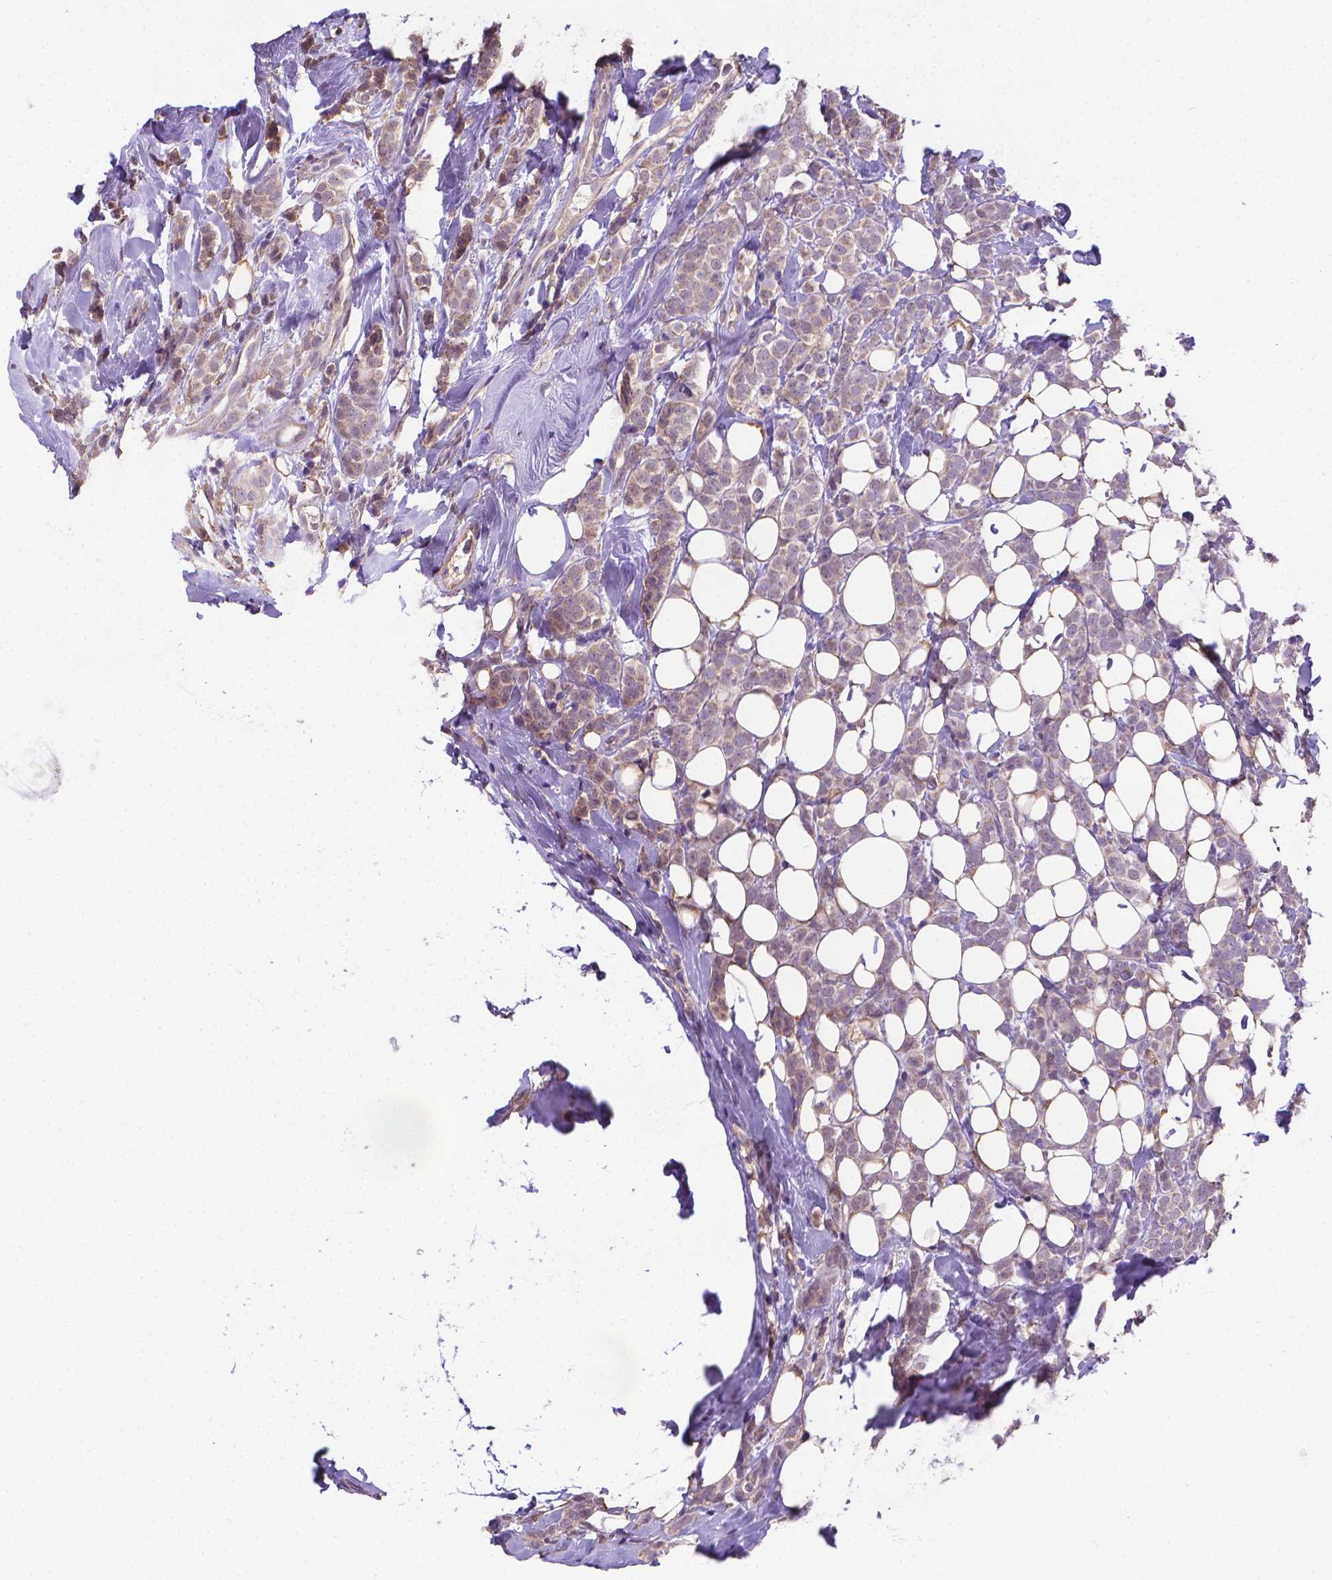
{"staining": {"intensity": "weak", "quantity": "25%-75%", "location": "cytoplasmic/membranous"}, "tissue": "breast cancer", "cell_type": "Tumor cells", "image_type": "cancer", "snomed": [{"axis": "morphology", "description": "Lobular carcinoma"}, {"axis": "topography", "description": "Breast"}], "caption": "Breast lobular carcinoma stained with IHC demonstrates weak cytoplasmic/membranous staining in approximately 25%-75% of tumor cells.", "gene": "GPR63", "patient": {"sex": "female", "age": 49}}